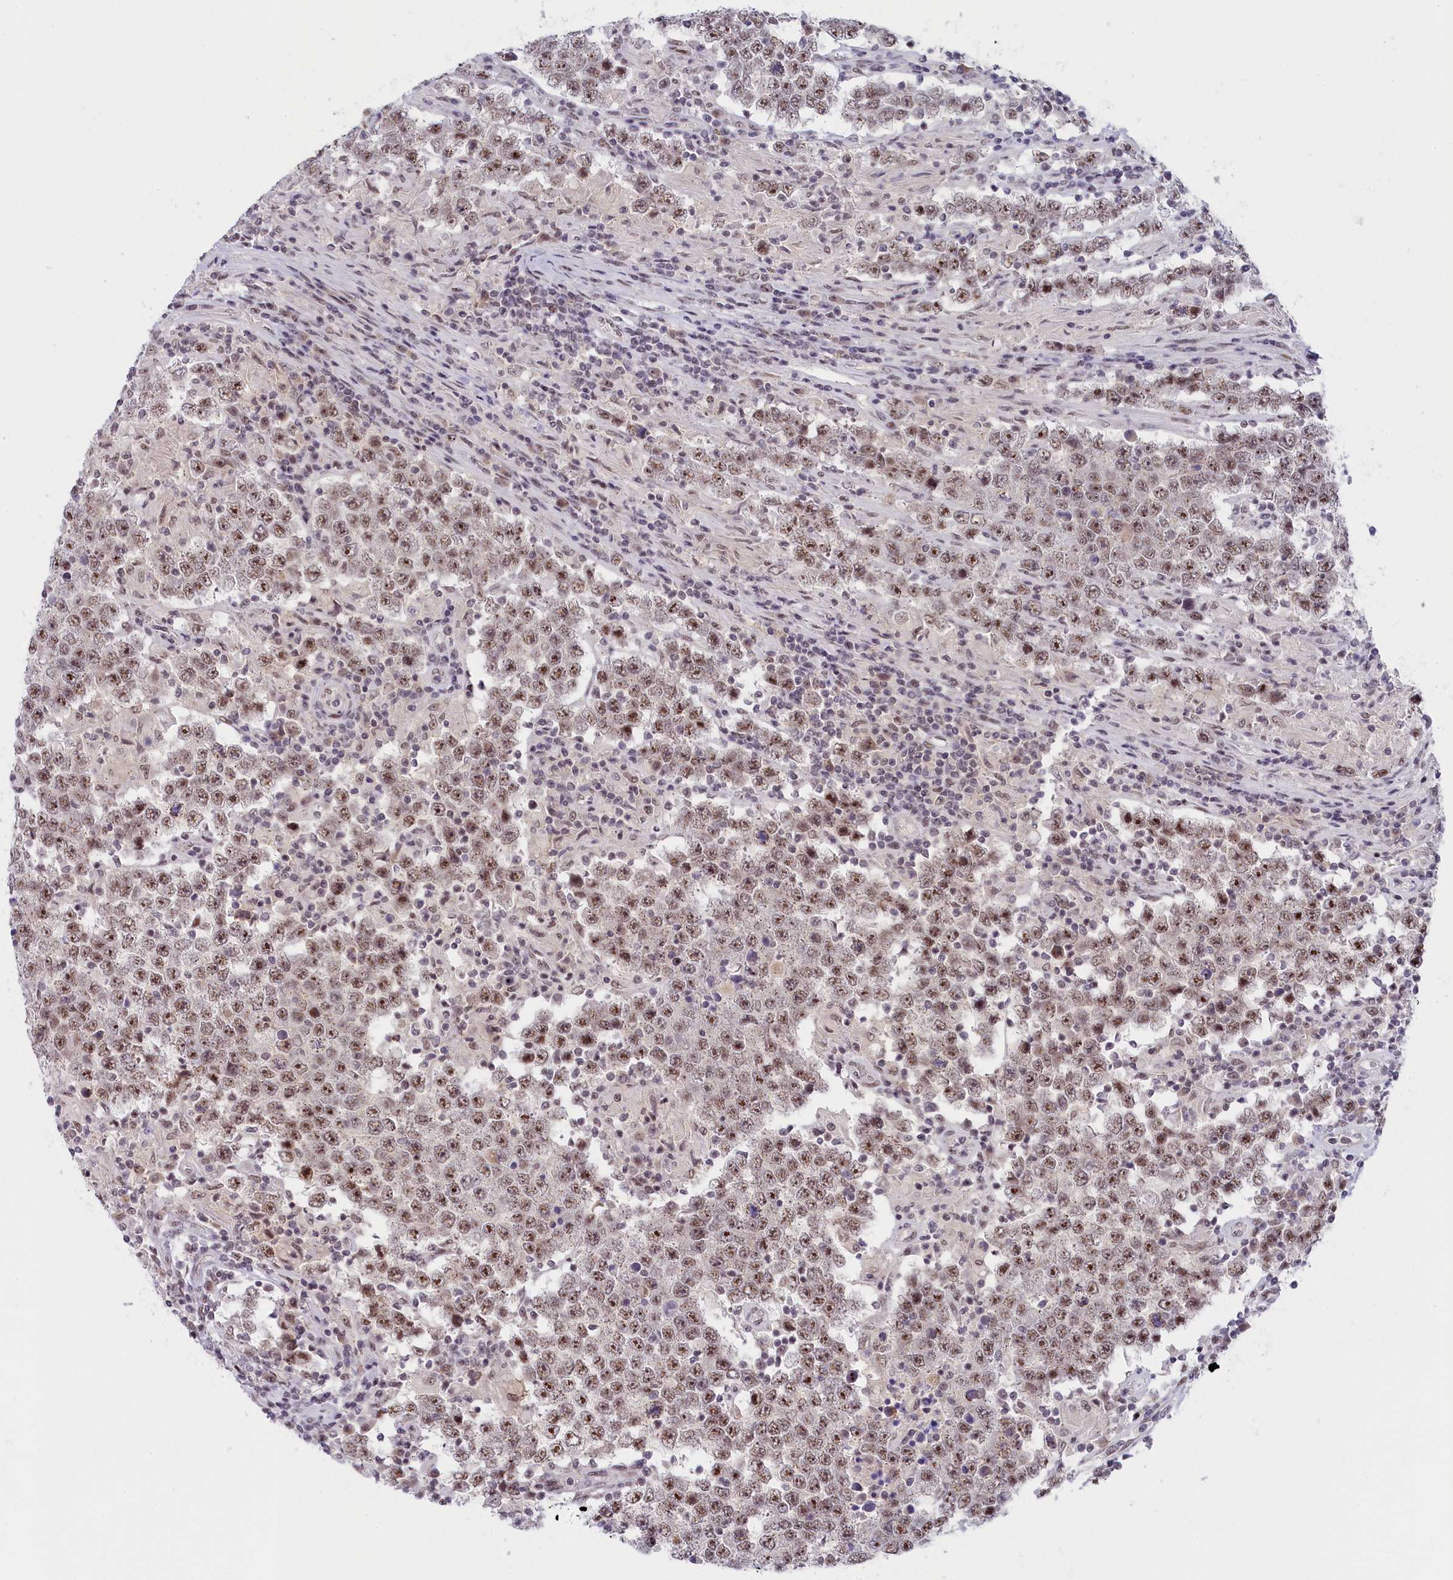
{"staining": {"intensity": "moderate", "quantity": ">75%", "location": "nuclear"}, "tissue": "testis cancer", "cell_type": "Tumor cells", "image_type": "cancer", "snomed": [{"axis": "morphology", "description": "Normal tissue, NOS"}, {"axis": "morphology", "description": "Urothelial carcinoma, High grade"}, {"axis": "morphology", "description": "Seminoma, NOS"}, {"axis": "morphology", "description": "Carcinoma, Embryonal, NOS"}, {"axis": "topography", "description": "Urinary bladder"}, {"axis": "topography", "description": "Testis"}], "caption": "Brown immunohistochemical staining in testis cancer (embryonal carcinoma) displays moderate nuclear staining in approximately >75% of tumor cells.", "gene": "SEC31B", "patient": {"sex": "male", "age": 41}}